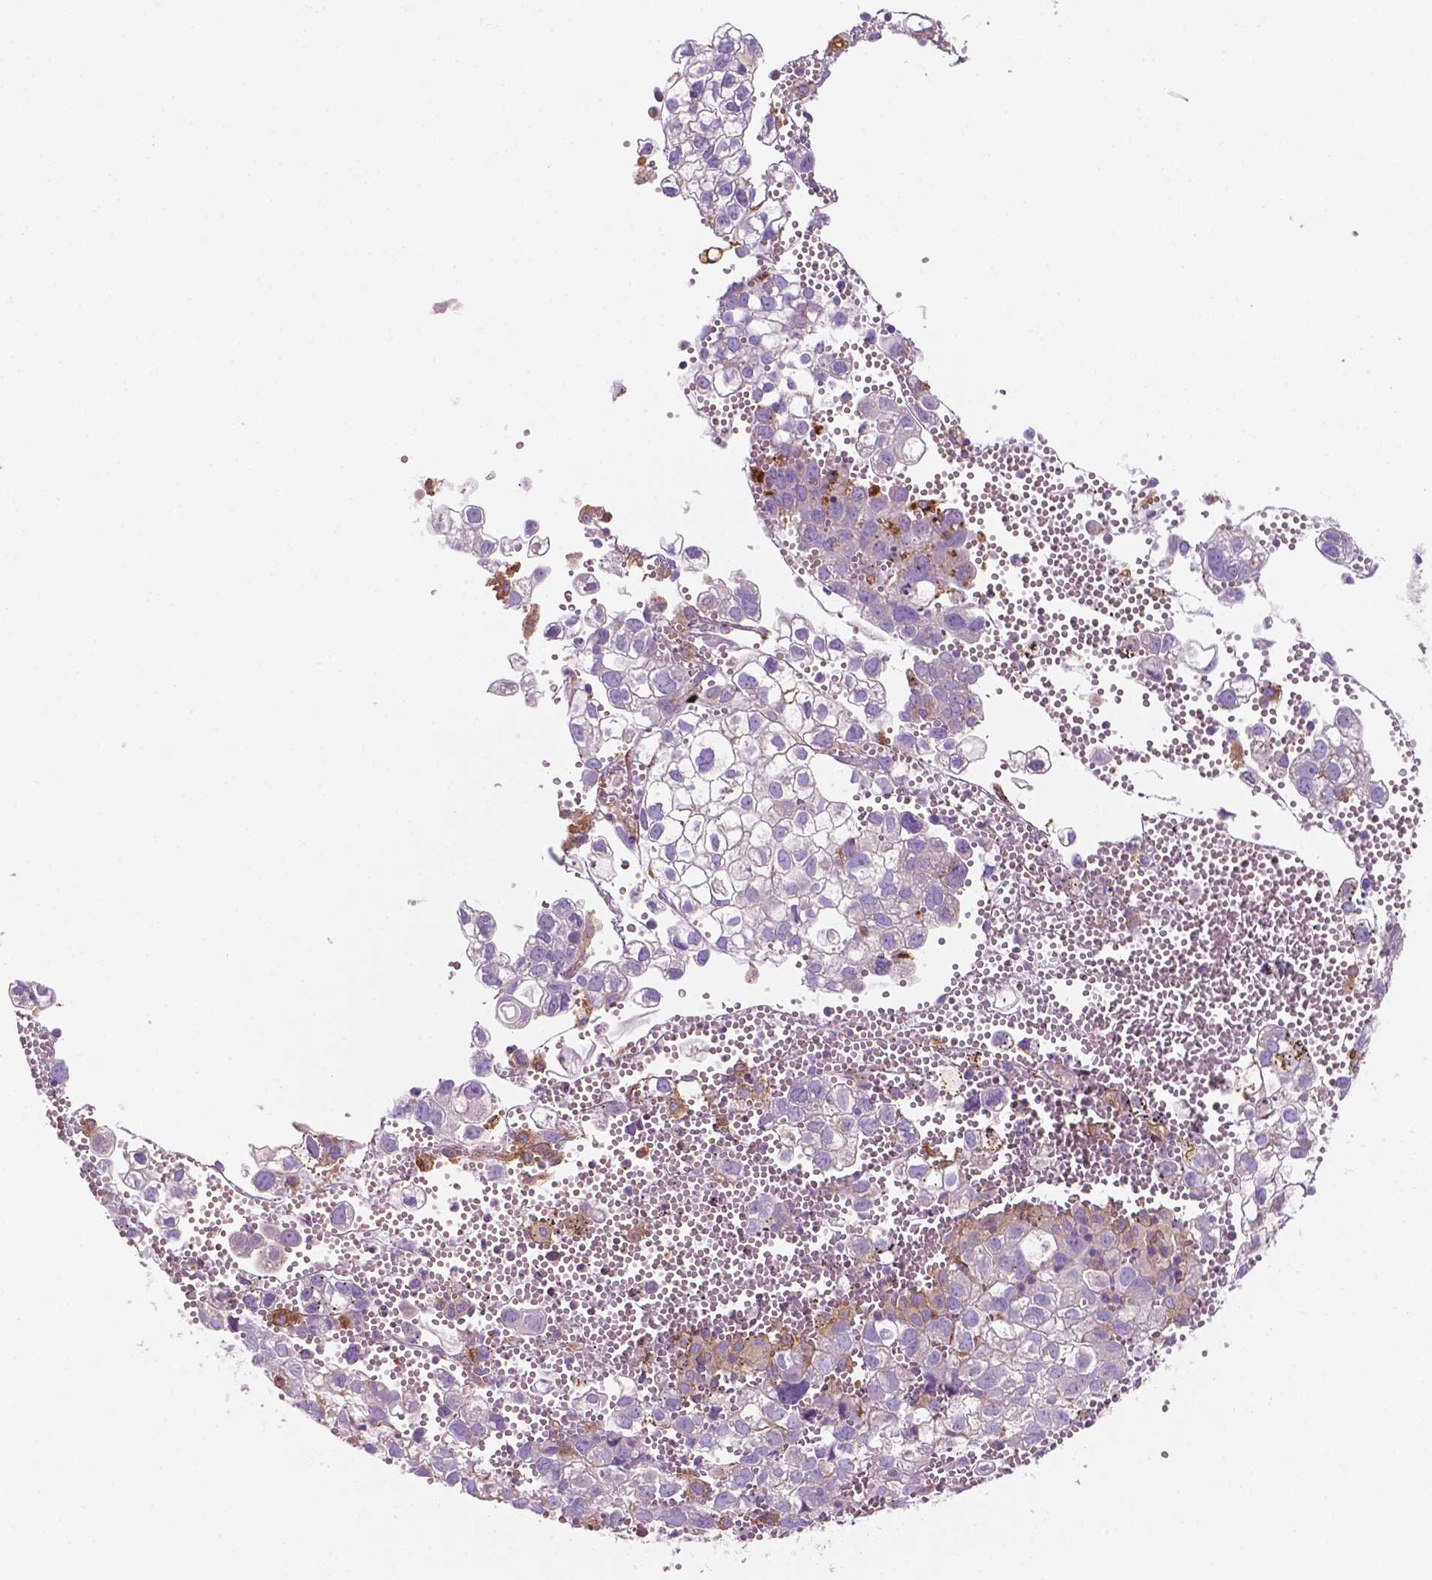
{"staining": {"intensity": "negative", "quantity": "none", "location": "none"}, "tissue": "cervical cancer", "cell_type": "Tumor cells", "image_type": "cancer", "snomed": [{"axis": "morphology", "description": "Squamous cell carcinoma, NOS"}, {"axis": "topography", "description": "Cervix"}], "caption": "A histopathology image of human cervical cancer is negative for staining in tumor cells.", "gene": "MKRN2OS", "patient": {"sex": "female", "age": 55}}